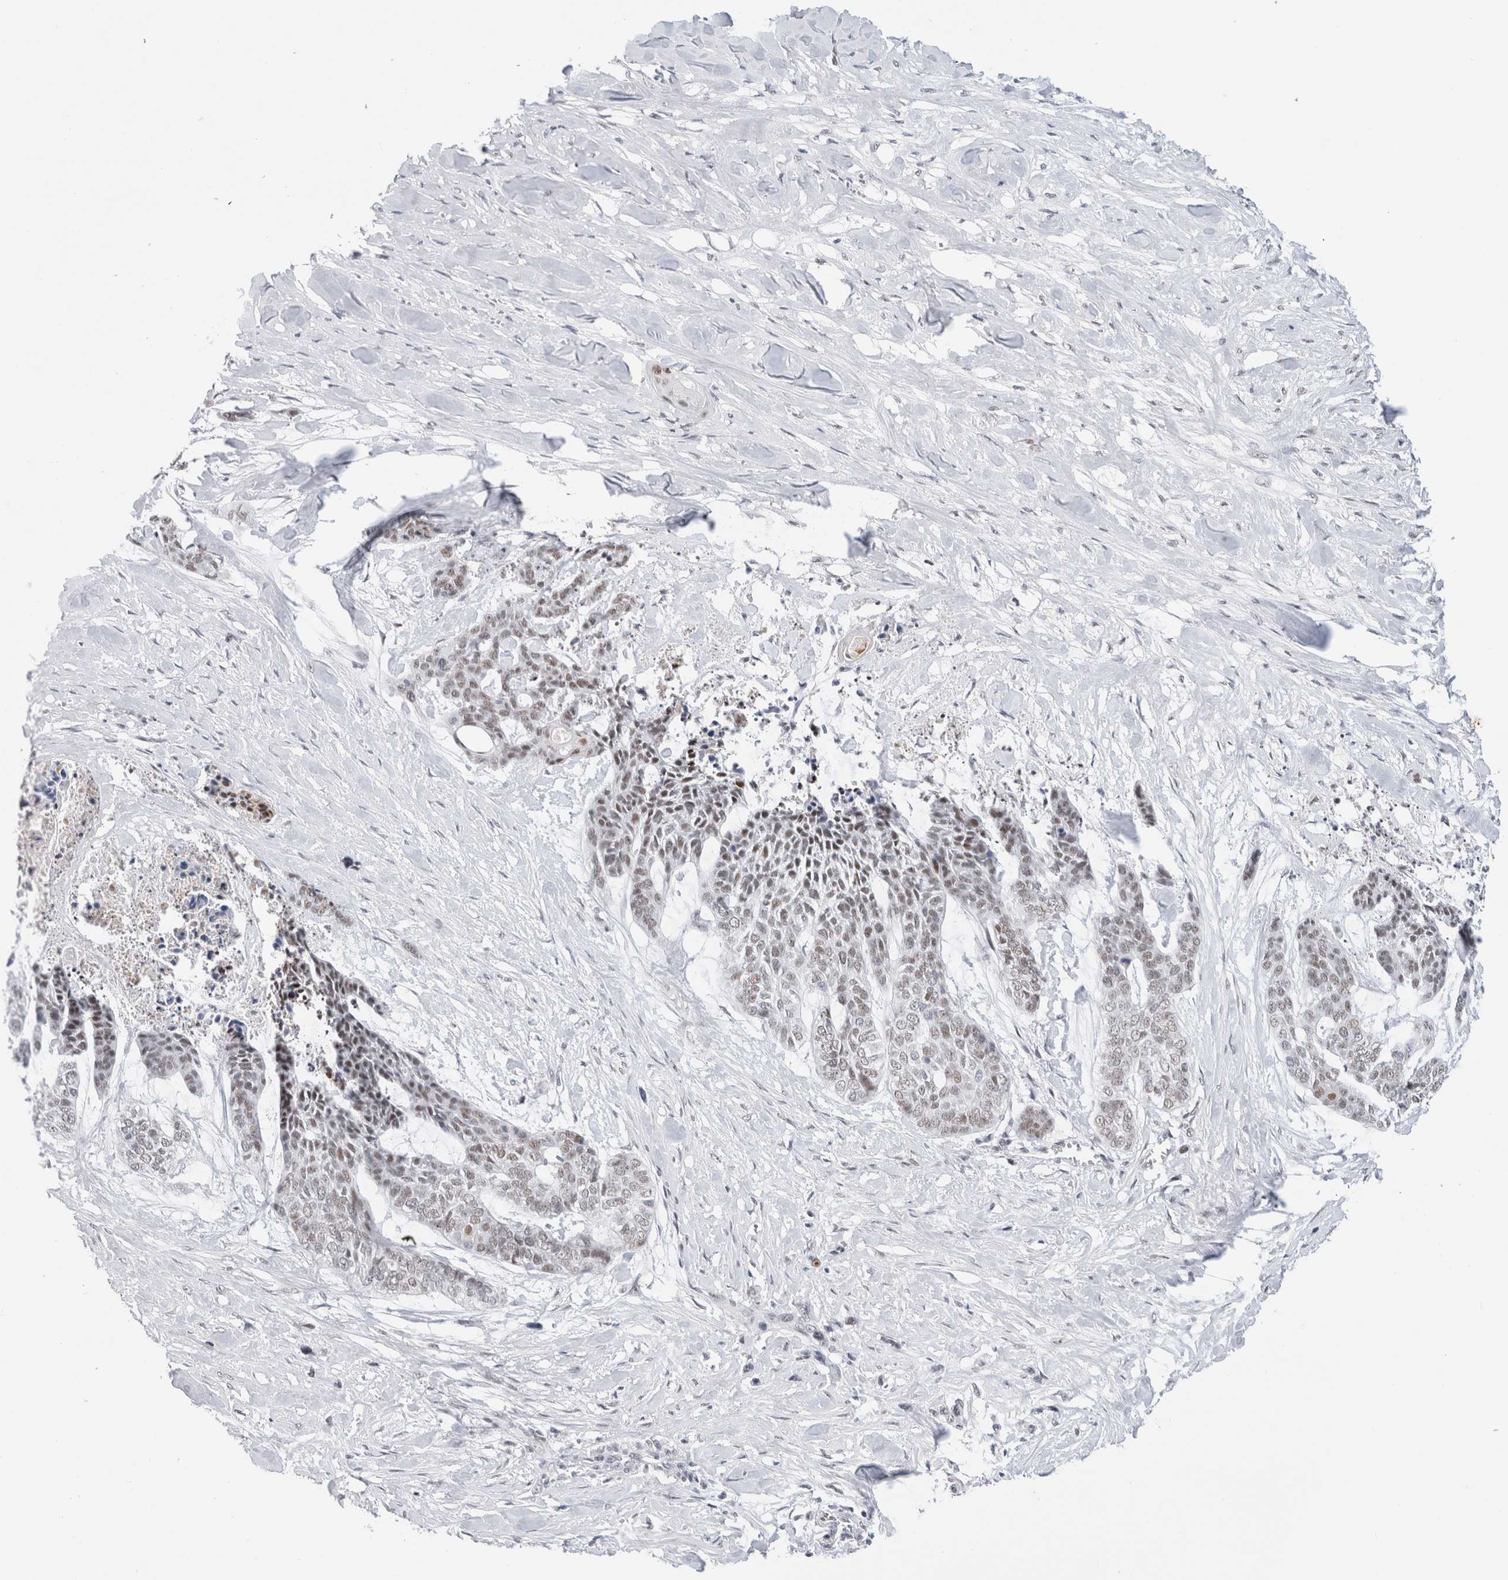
{"staining": {"intensity": "weak", "quantity": ">75%", "location": "nuclear"}, "tissue": "skin cancer", "cell_type": "Tumor cells", "image_type": "cancer", "snomed": [{"axis": "morphology", "description": "Basal cell carcinoma"}, {"axis": "topography", "description": "Skin"}], "caption": "Skin cancer stained with IHC displays weak nuclear expression in about >75% of tumor cells. (brown staining indicates protein expression, while blue staining denotes nuclei).", "gene": "COPS7A", "patient": {"sex": "female", "age": 64}}